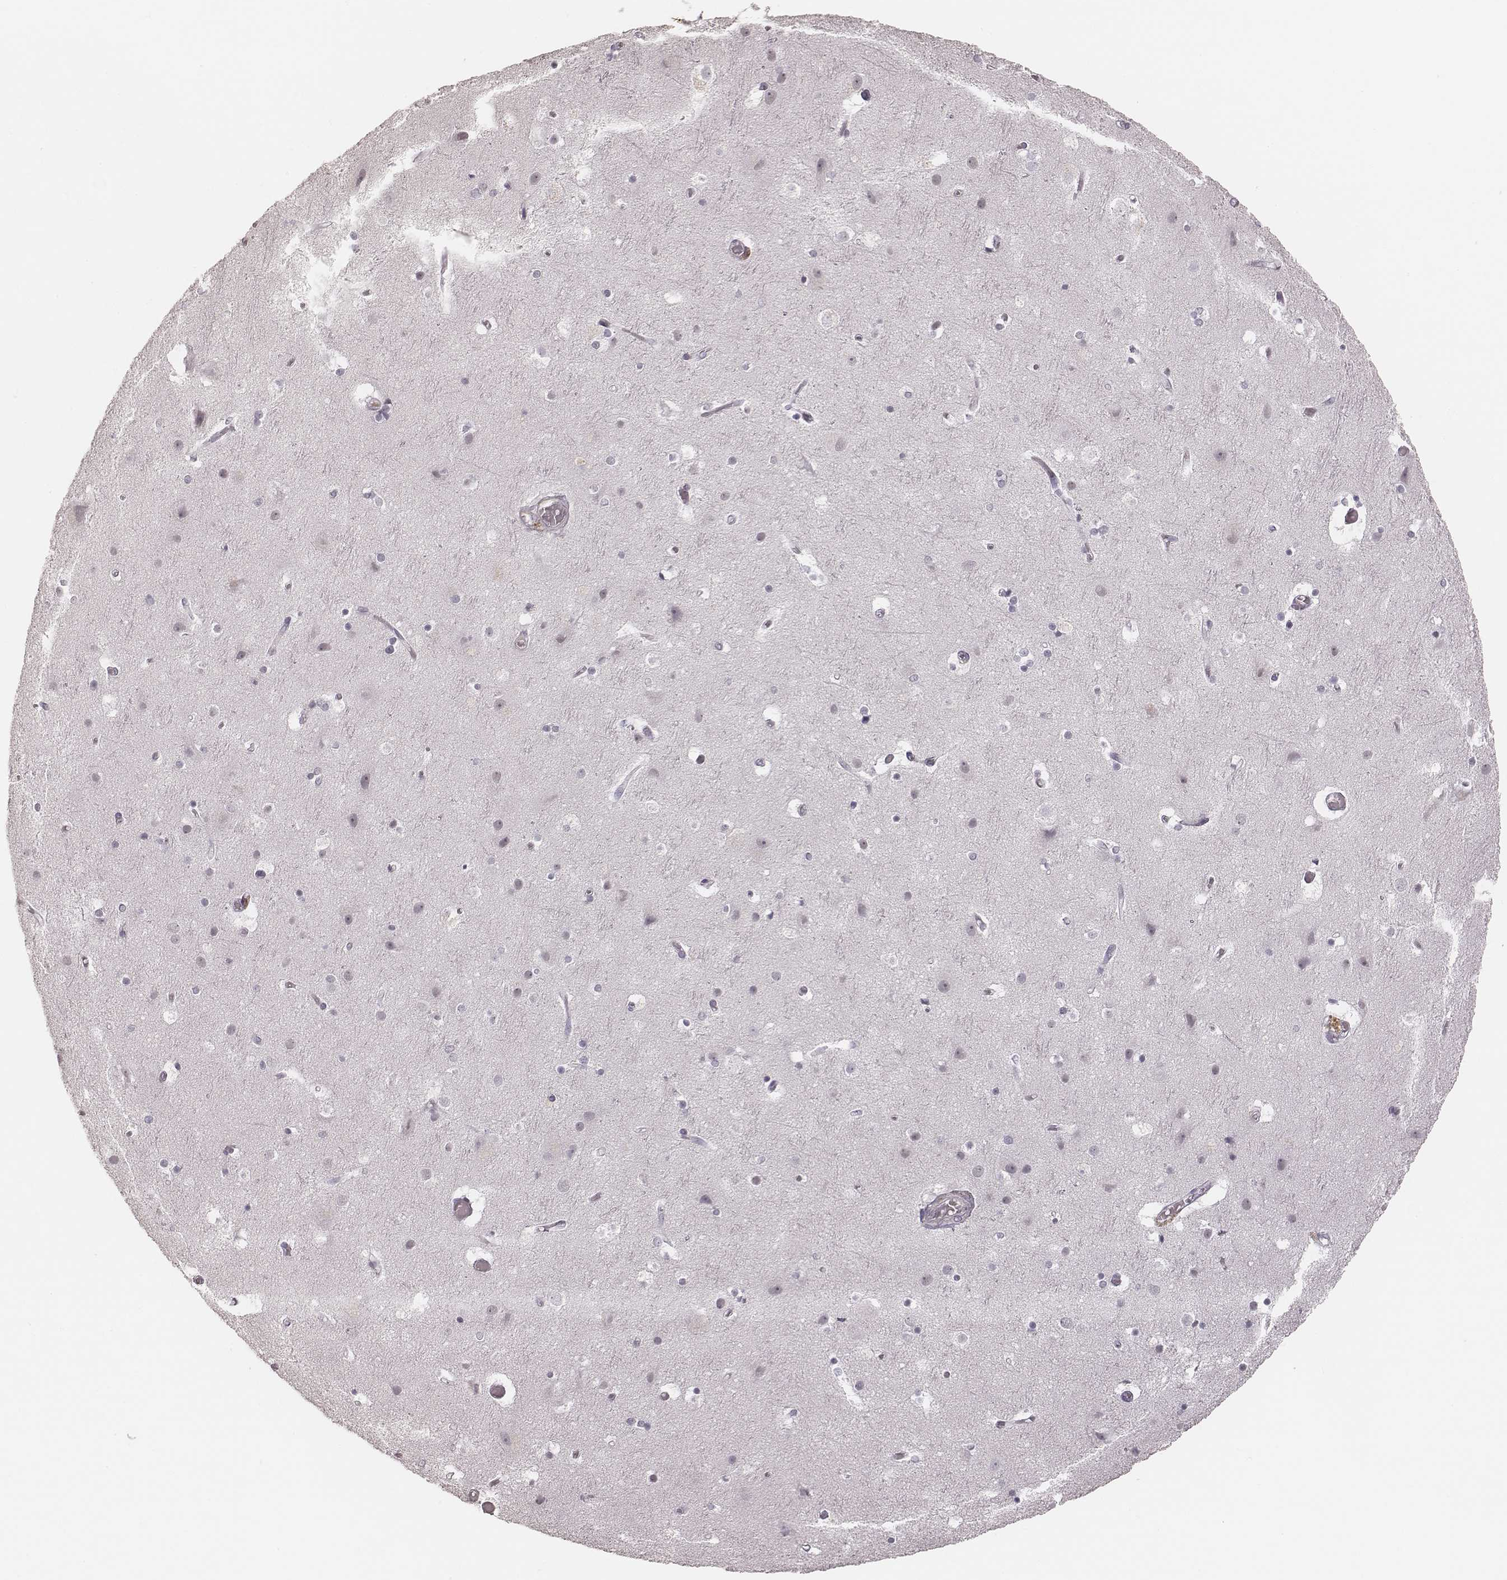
{"staining": {"intensity": "negative", "quantity": "none", "location": "none"}, "tissue": "cerebral cortex", "cell_type": "Endothelial cells", "image_type": "normal", "snomed": [{"axis": "morphology", "description": "Normal tissue, NOS"}, {"axis": "topography", "description": "Cerebral cortex"}], "caption": "Immunohistochemistry of unremarkable human cerebral cortex shows no positivity in endothelial cells.", "gene": "MSX1", "patient": {"sex": "female", "age": 52}}